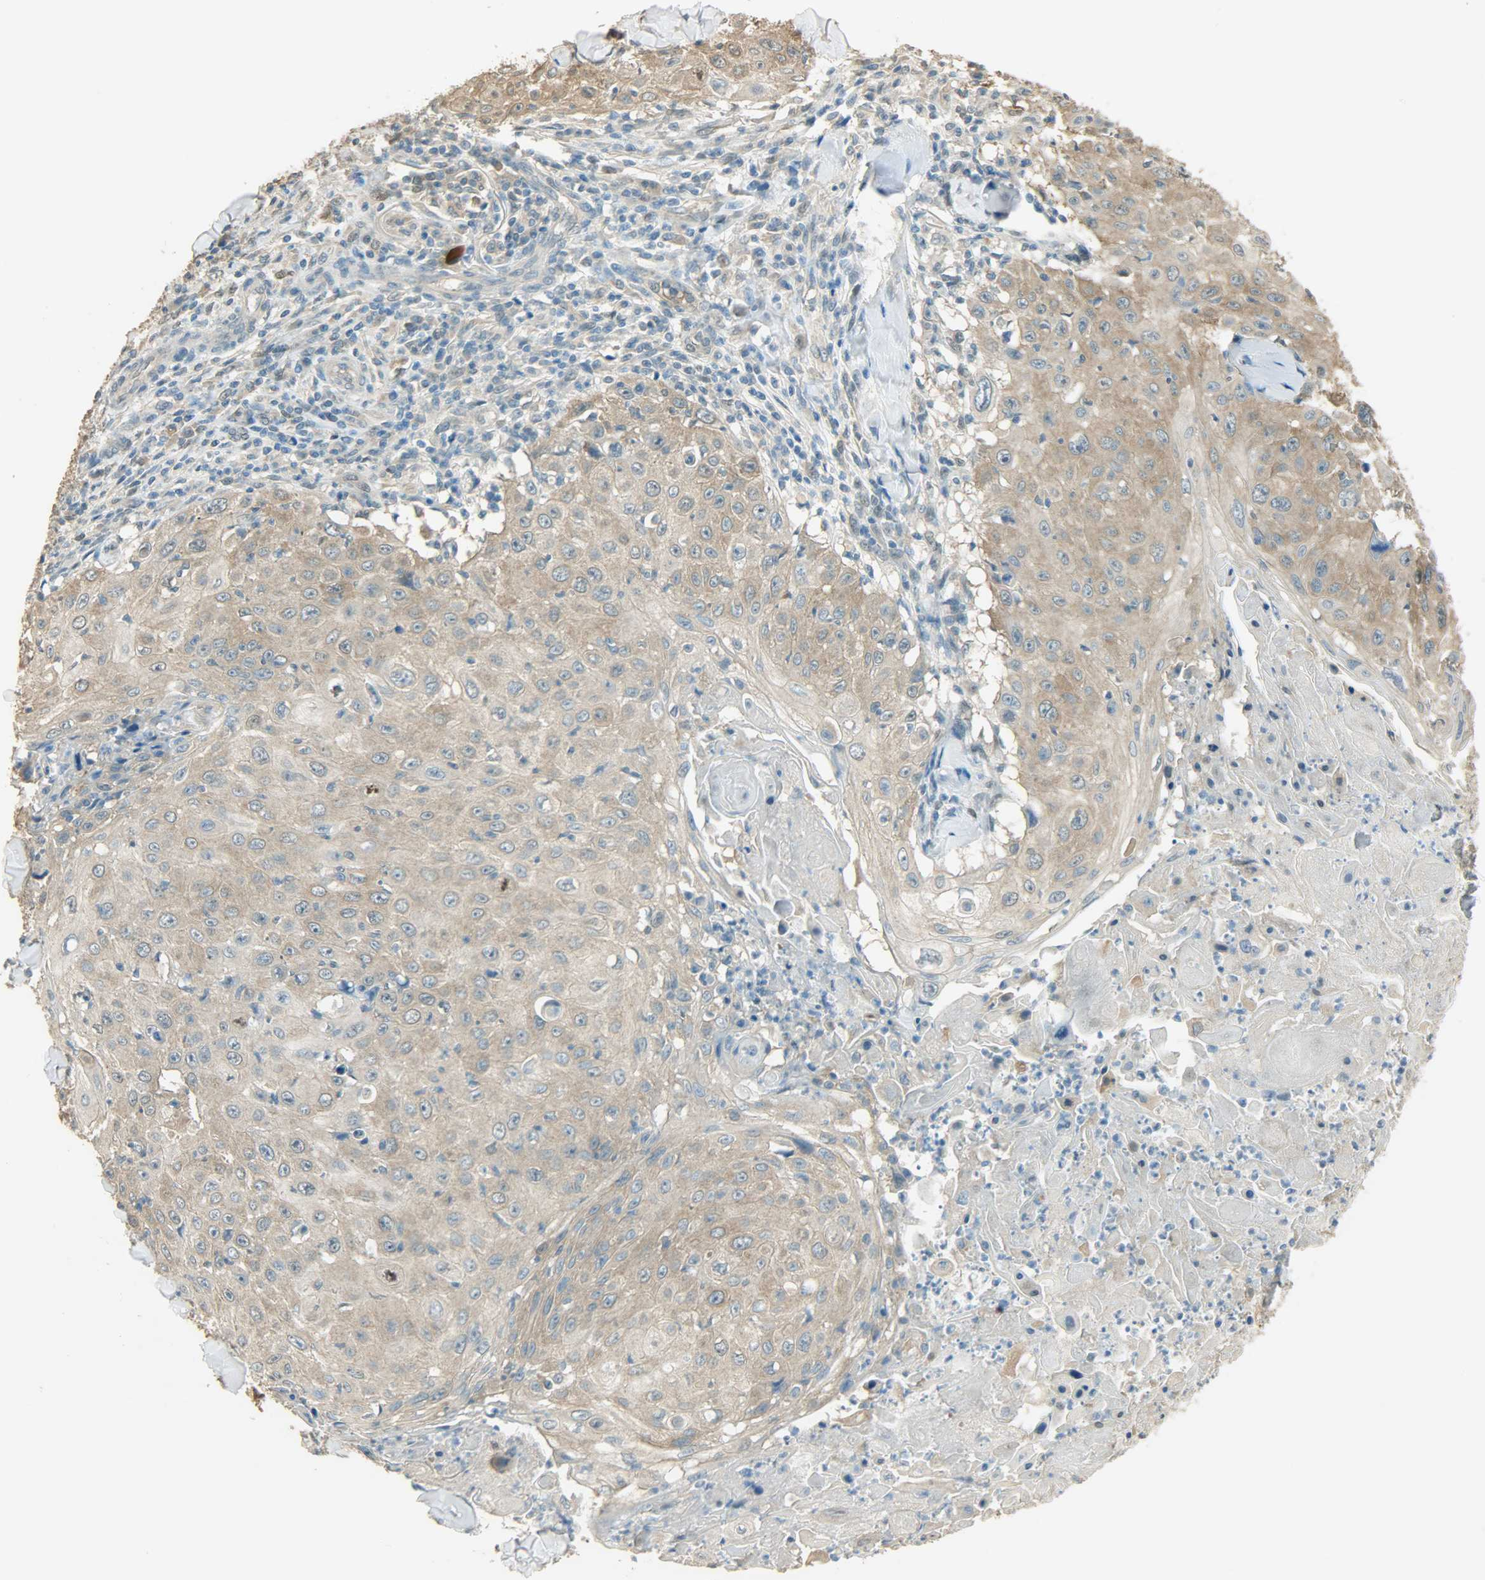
{"staining": {"intensity": "weak", "quantity": "25%-75%", "location": "cytoplasmic/membranous"}, "tissue": "skin cancer", "cell_type": "Tumor cells", "image_type": "cancer", "snomed": [{"axis": "morphology", "description": "Squamous cell carcinoma, NOS"}, {"axis": "topography", "description": "Skin"}], "caption": "Skin squamous cell carcinoma stained with IHC shows weak cytoplasmic/membranous expression in approximately 25%-75% of tumor cells.", "gene": "PRMT5", "patient": {"sex": "male", "age": 86}}